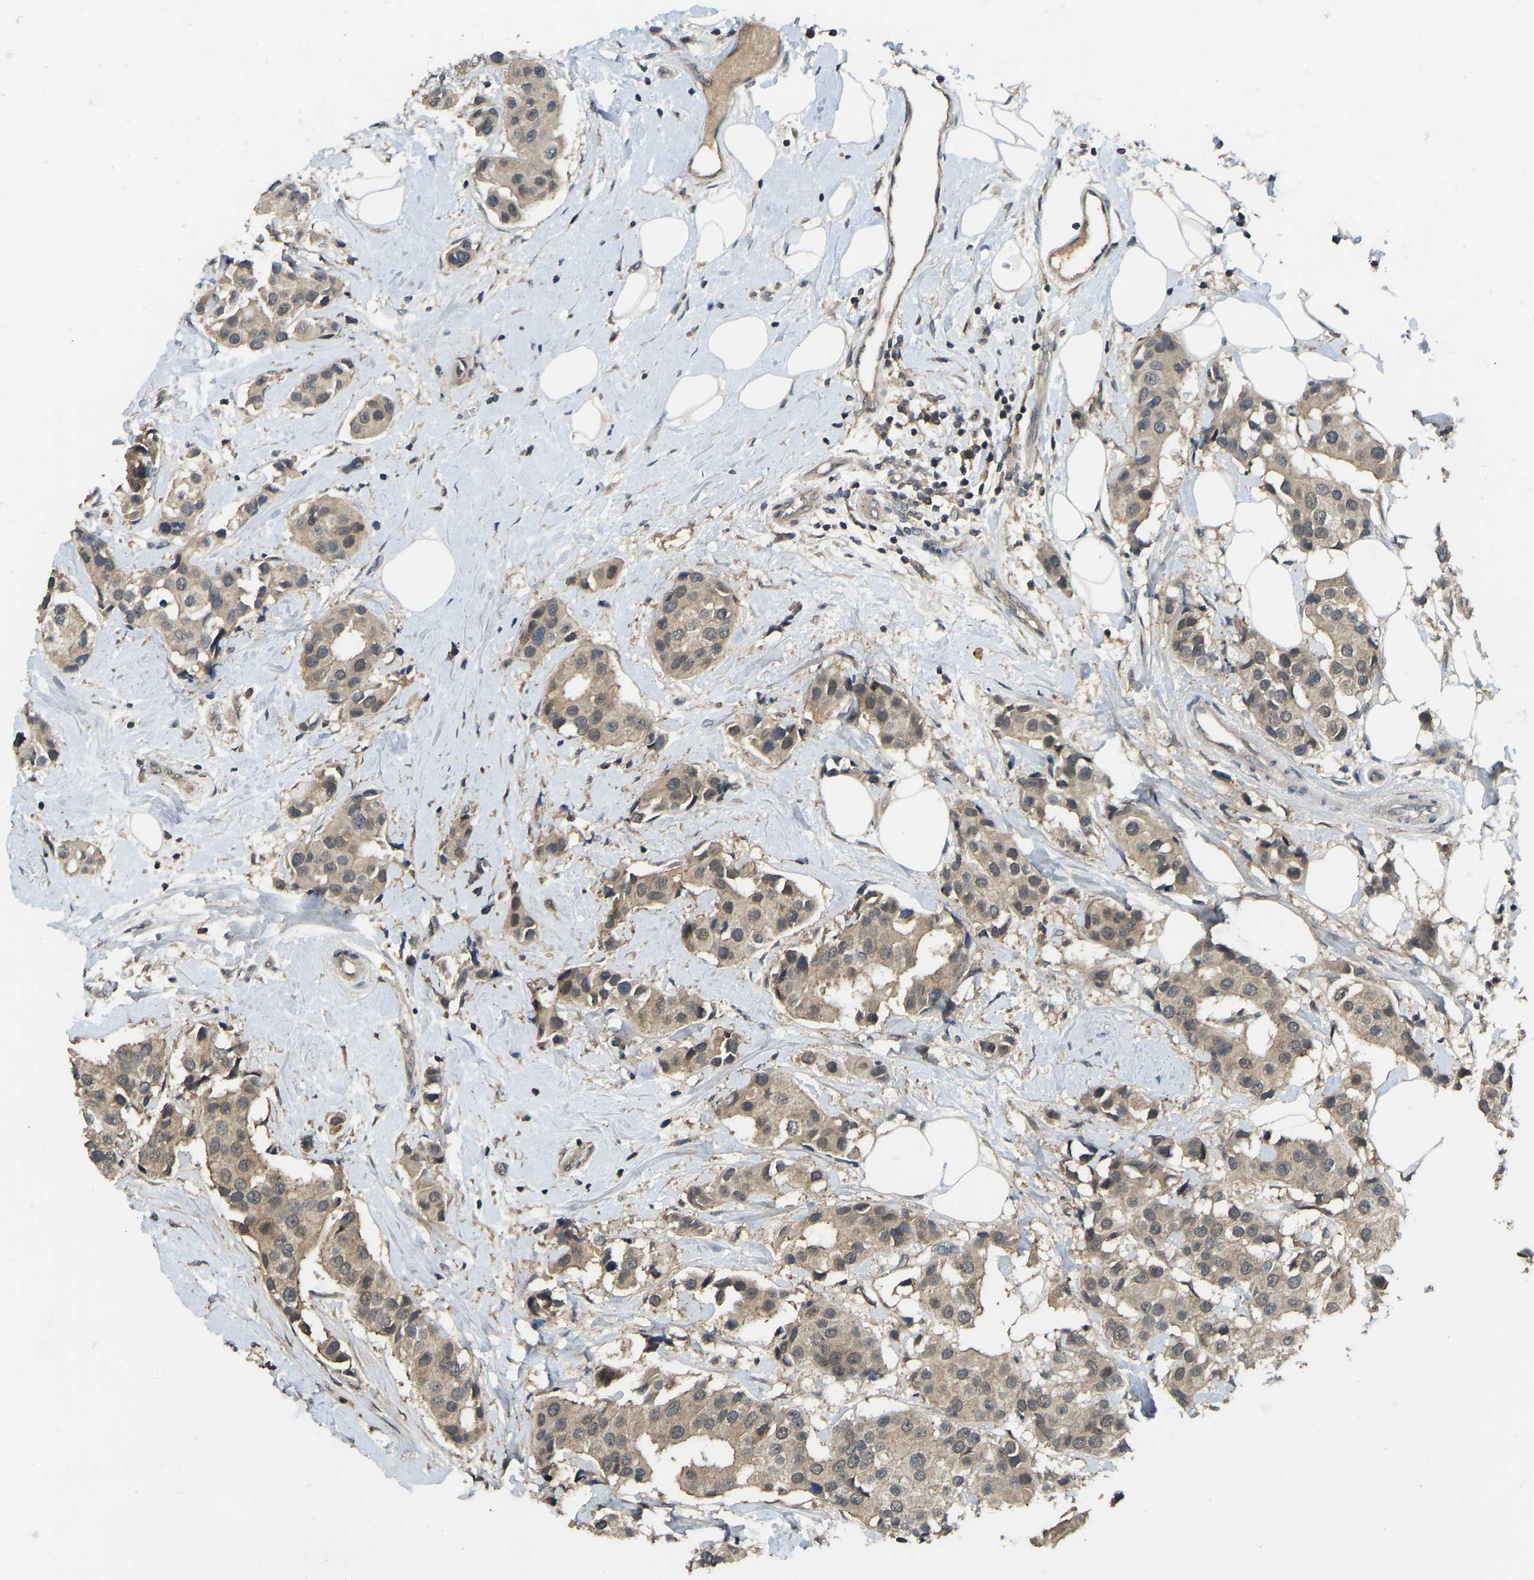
{"staining": {"intensity": "weak", "quantity": ">75%", "location": "cytoplasmic/membranous"}, "tissue": "breast cancer", "cell_type": "Tumor cells", "image_type": "cancer", "snomed": [{"axis": "morphology", "description": "Normal tissue, NOS"}, {"axis": "morphology", "description": "Duct carcinoma"}, {"axis": "topography", "description": "Breast"}], "caption": "The immunohistochemical stain labels weak cytoplasmic/membranous staining in tumor cells of breast intraductal carcinoma tissue.", "gene": "NDRG3", "patient": {"sex": "female", "age": 39}}